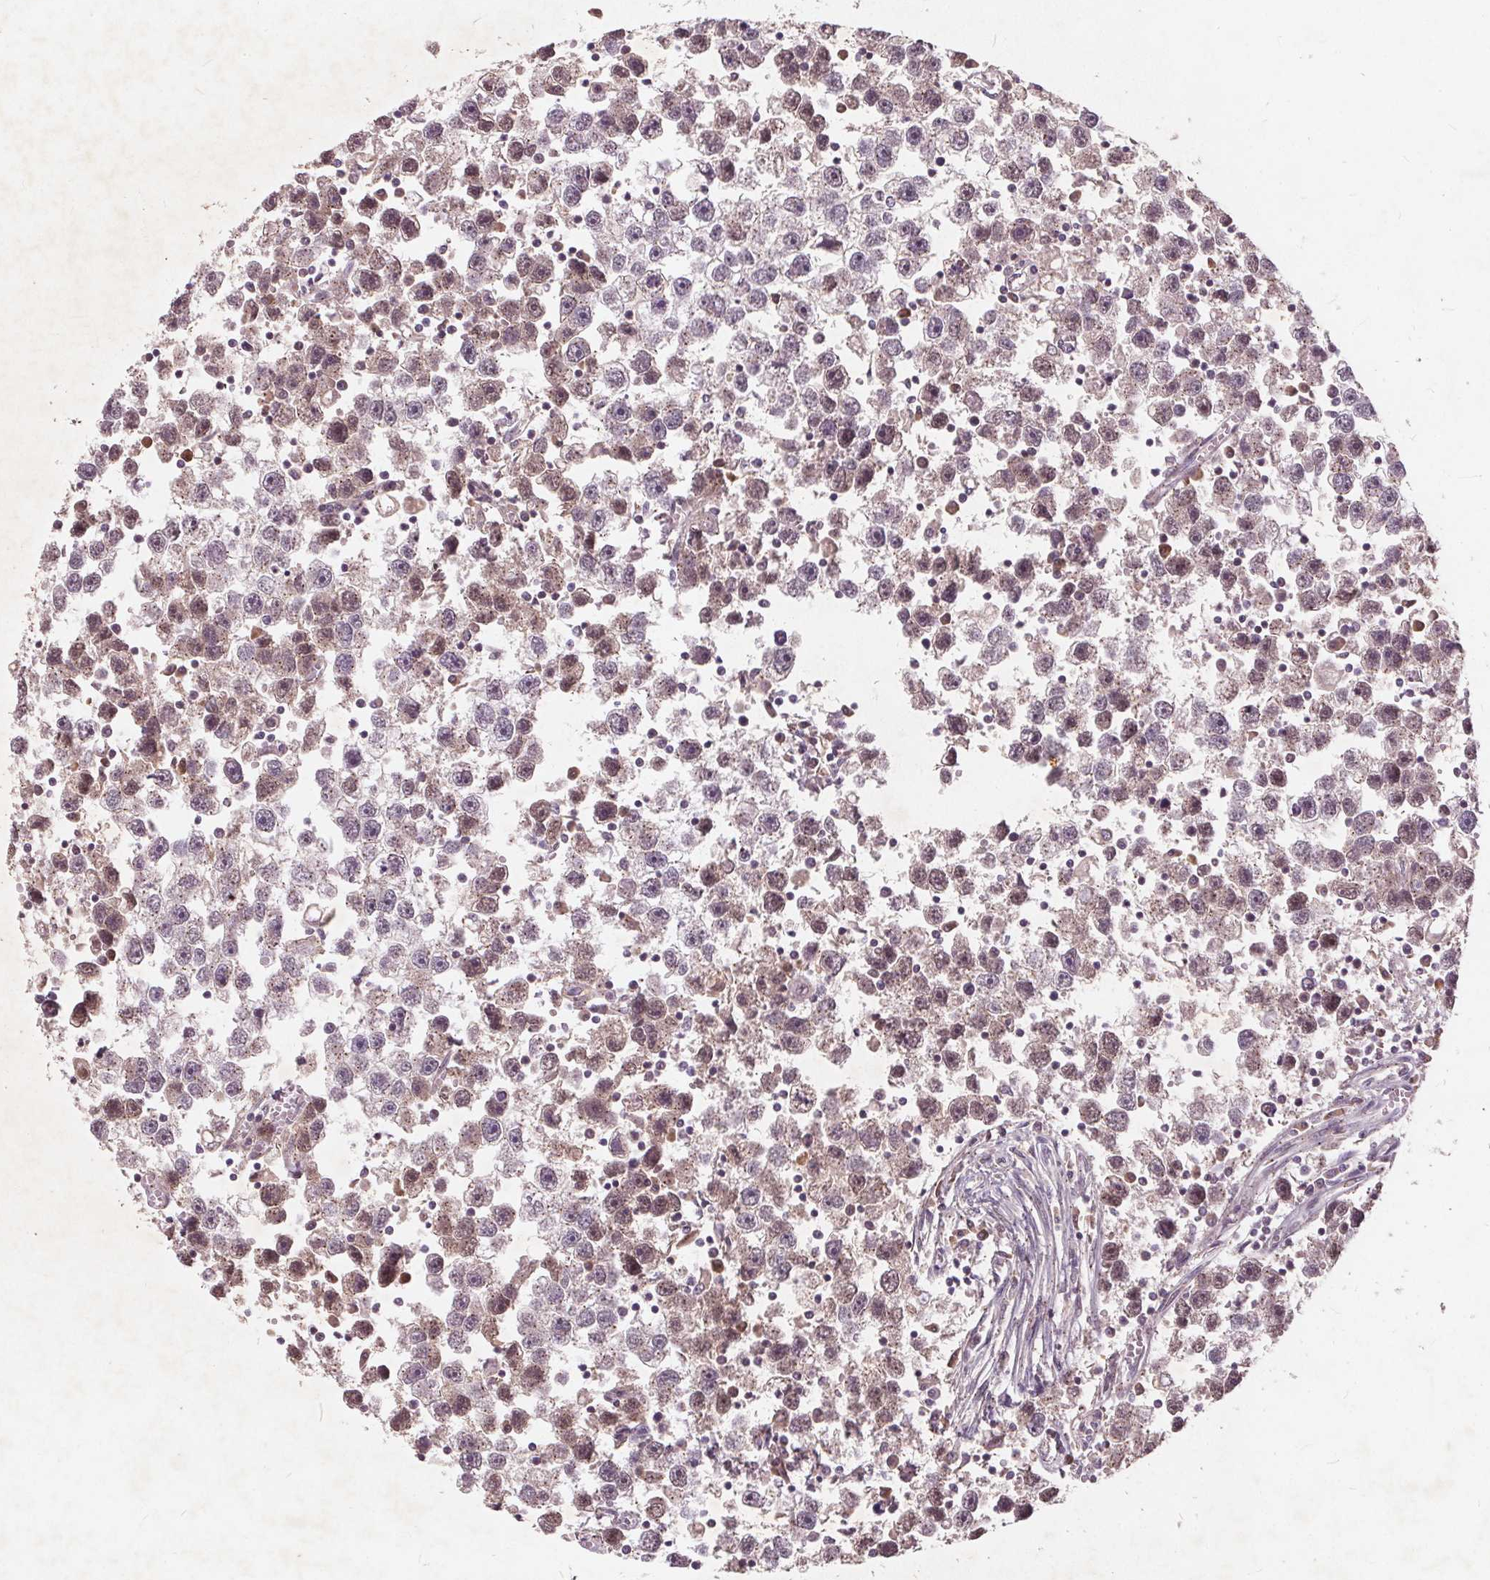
{"staining": {"intensity": "weak", "quantity": "<25%", "location": "cytoplasmic/membranous,nuclear"}, "tissue": "testis cancer", "cell_type": "Tumor cells", "image_type": "cancer", "snomed": [{"axis": "morphology", "description": "Seminoma, NOS"}, {"axis": "topography", "description": "Testis"}], "caption": "Immunohistochemical staining of human testis cancer (seminoma) reveals no significant positivity in tumor cells.", "gene": "CSNK1G2", "patient": {"sex": "male", "age": 30}}